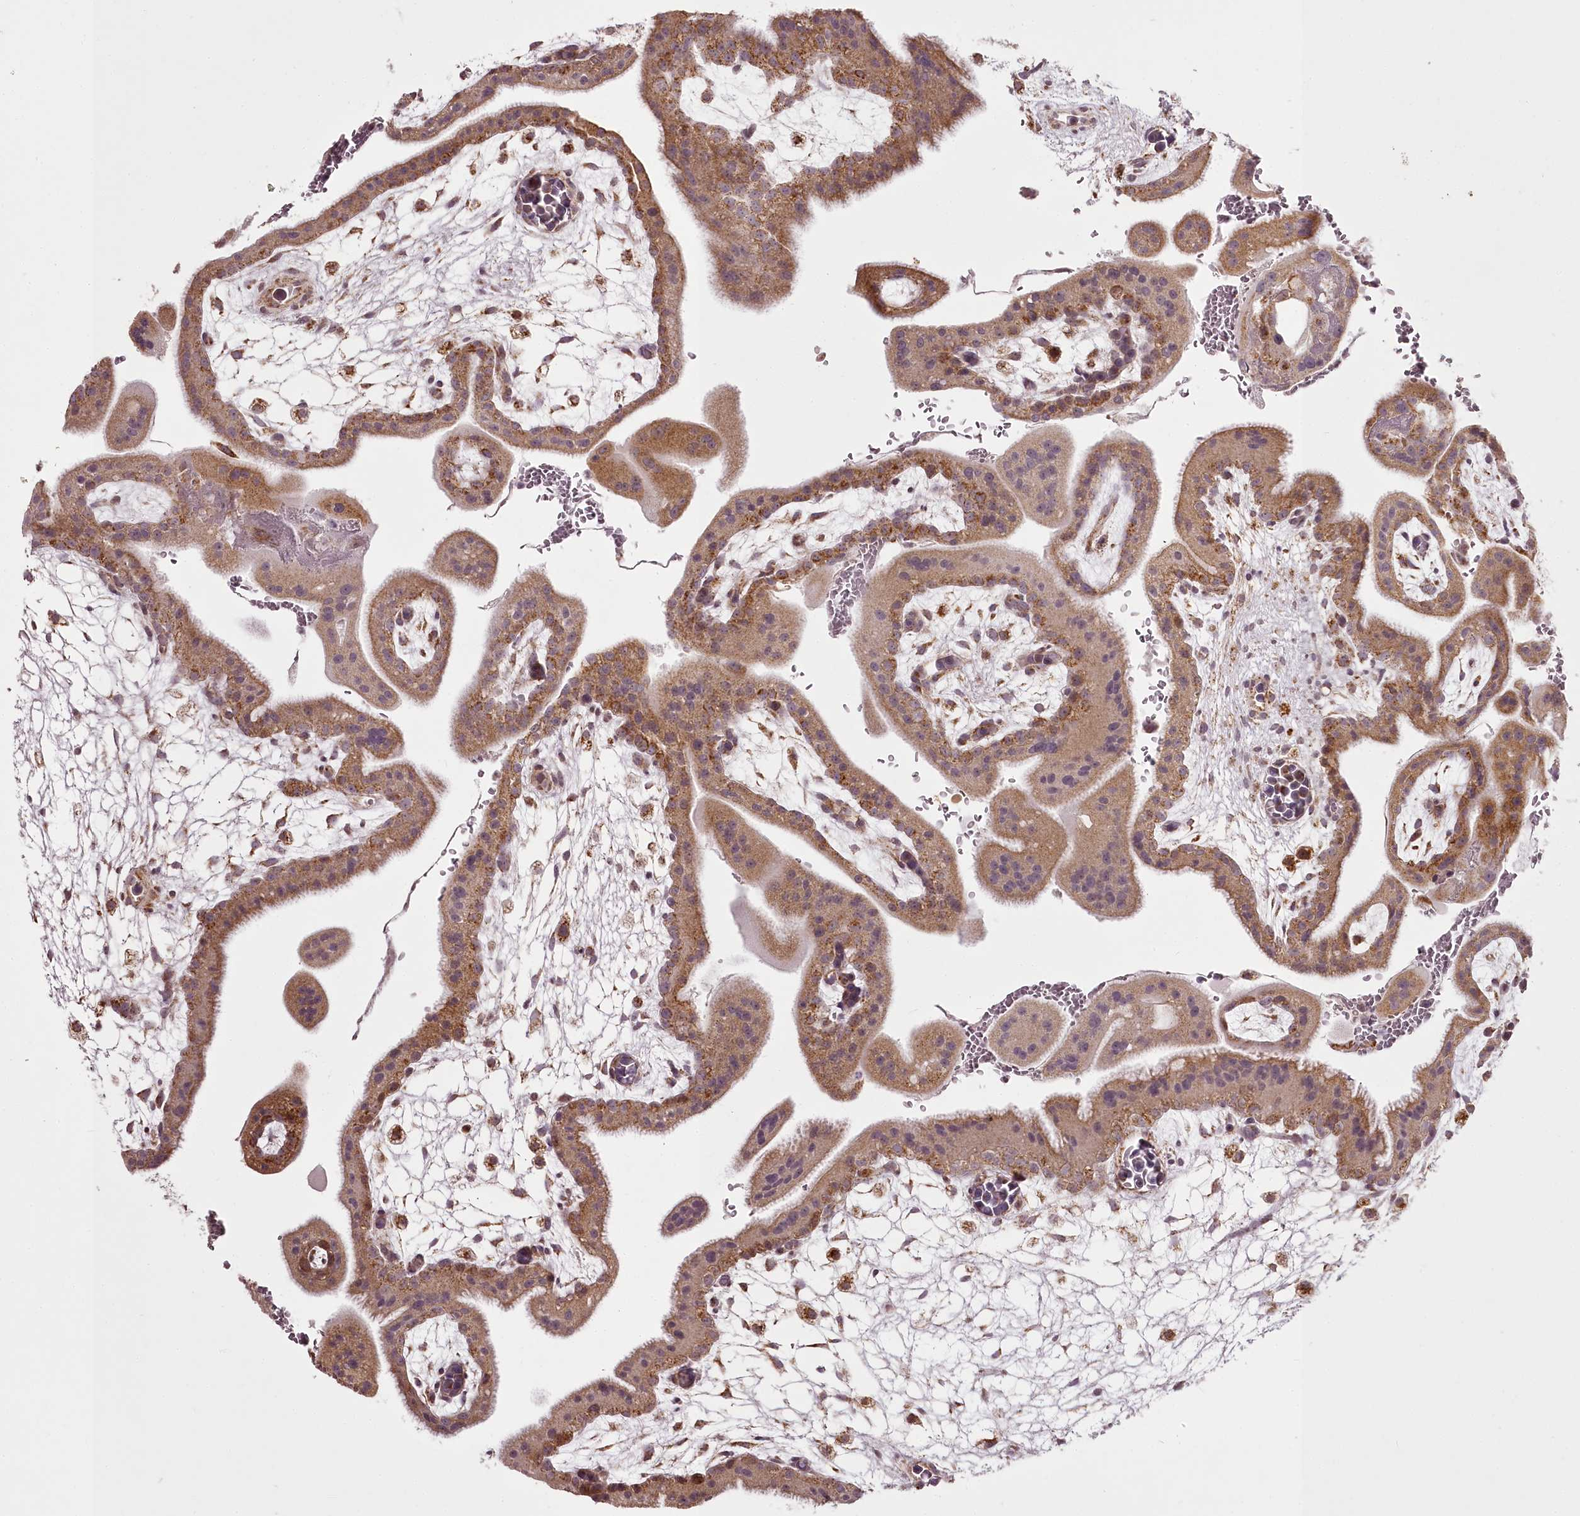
{"staining": {"intensity": "moderate", "quantity": ">75%", "location": "cytoplasmic/membranous"}, "tissue": "placenta", "cell_type": "Decidual cells", "image_type": "normal", "snomed": [{"axis": "morphology", "description": "Normal tissue, NOS"}, {"axis": "topography", "description": "Placenta"}], "caption": "DAB immunohistochemical staining of benign human placenta demonstrates moderate cytoplasmic/membranous protein expression in about >75% of decidual cells.", "gene": "CHCHD2", "patient": {"sex": "female", "age": 35}}